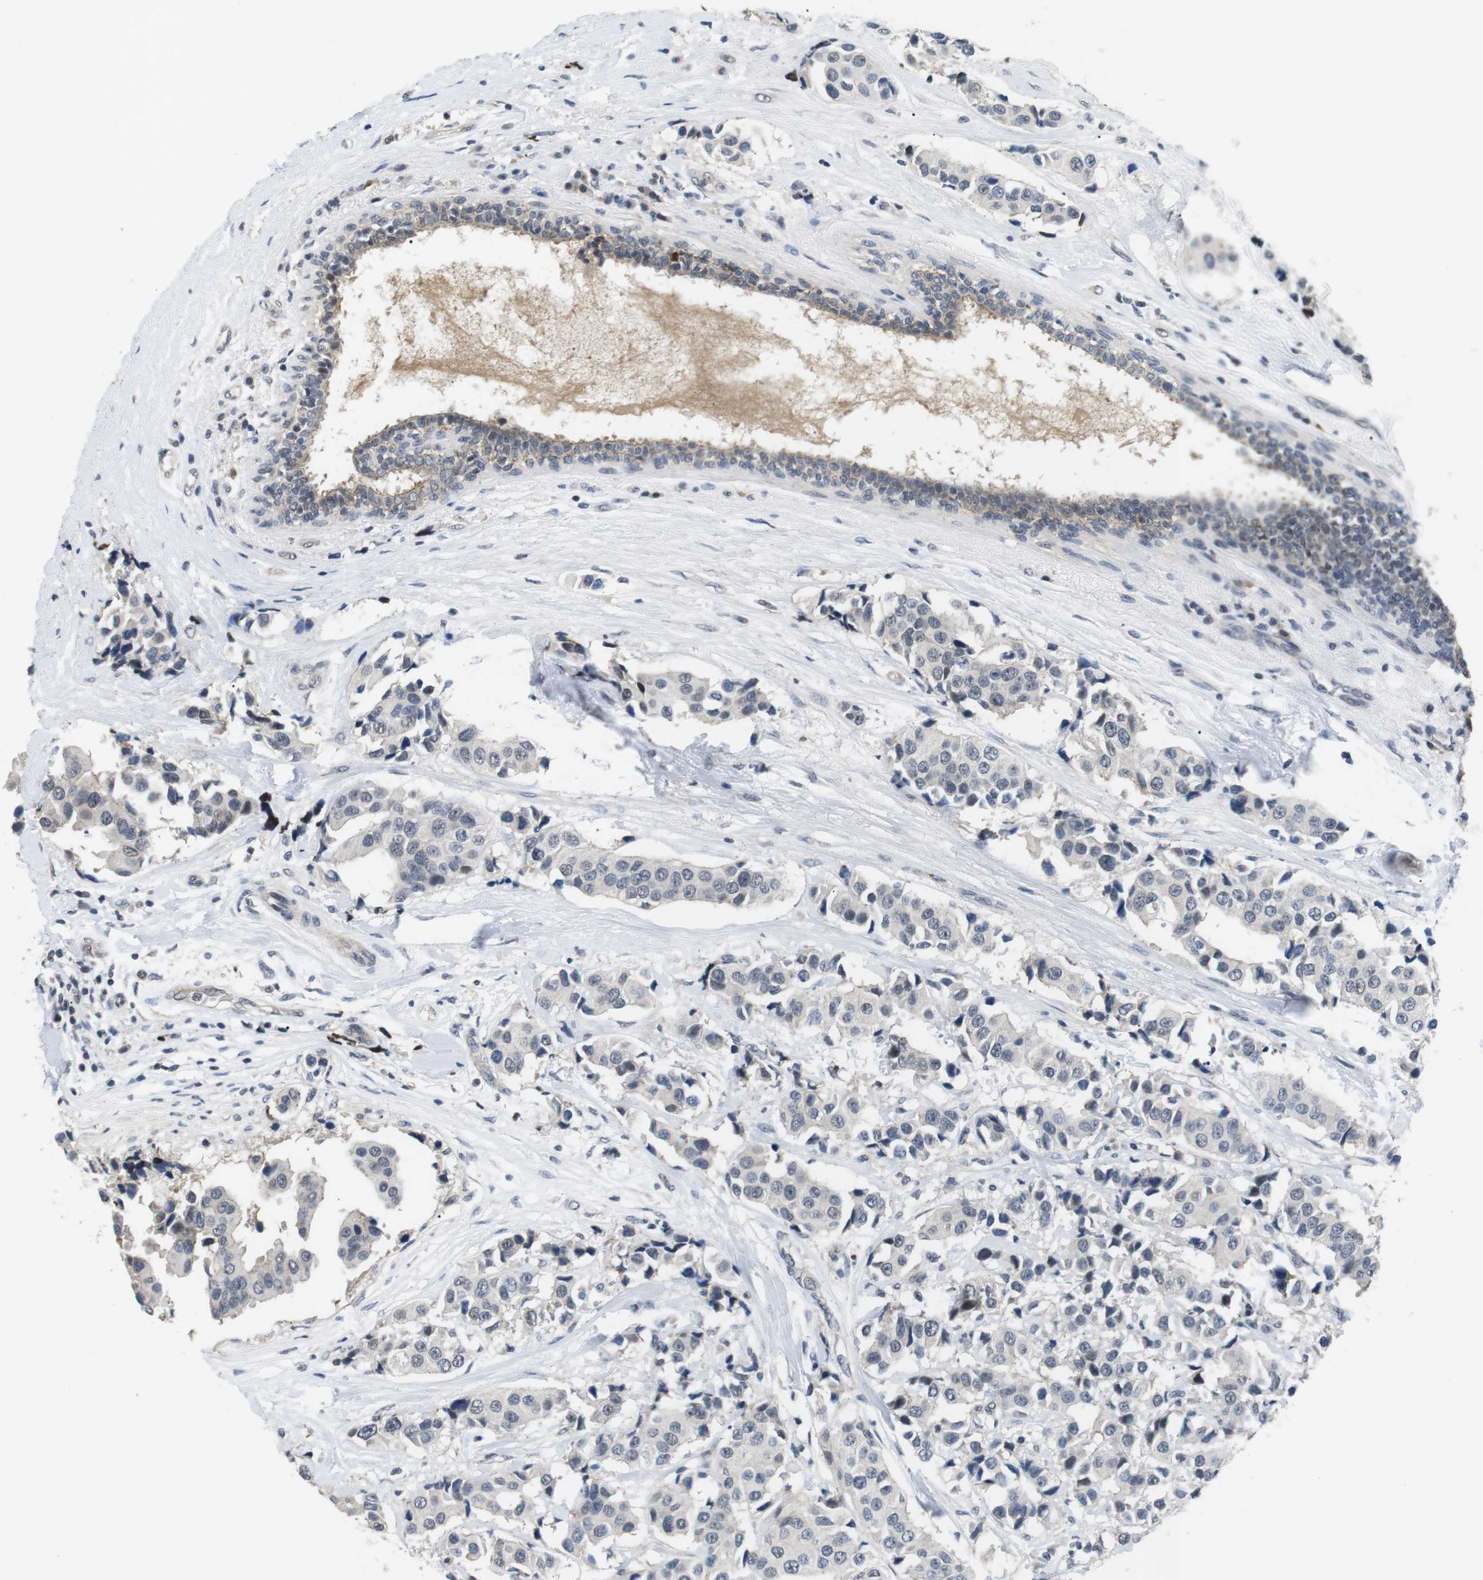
{"staining": {"intensity": "negative", "quantity": "none", "location": "none"}, "tissue": "breast cancer", "cell_type": "Tumor cells", "image_type": "cancer", "snomed": [{"axis": "morphology", "description": "Normal tissue, NOS"}, {"axis": "morphology", "description": "Duct carcinoma"}, {"axis": "topography", "description": "Breast"}], "caption": "Histopathology image shows no significant protein positivity in tumor cells of intraductal carcinoma (breast).", "gene": "NECTIN1", "patient": {"sex": "female", "age": 39}}